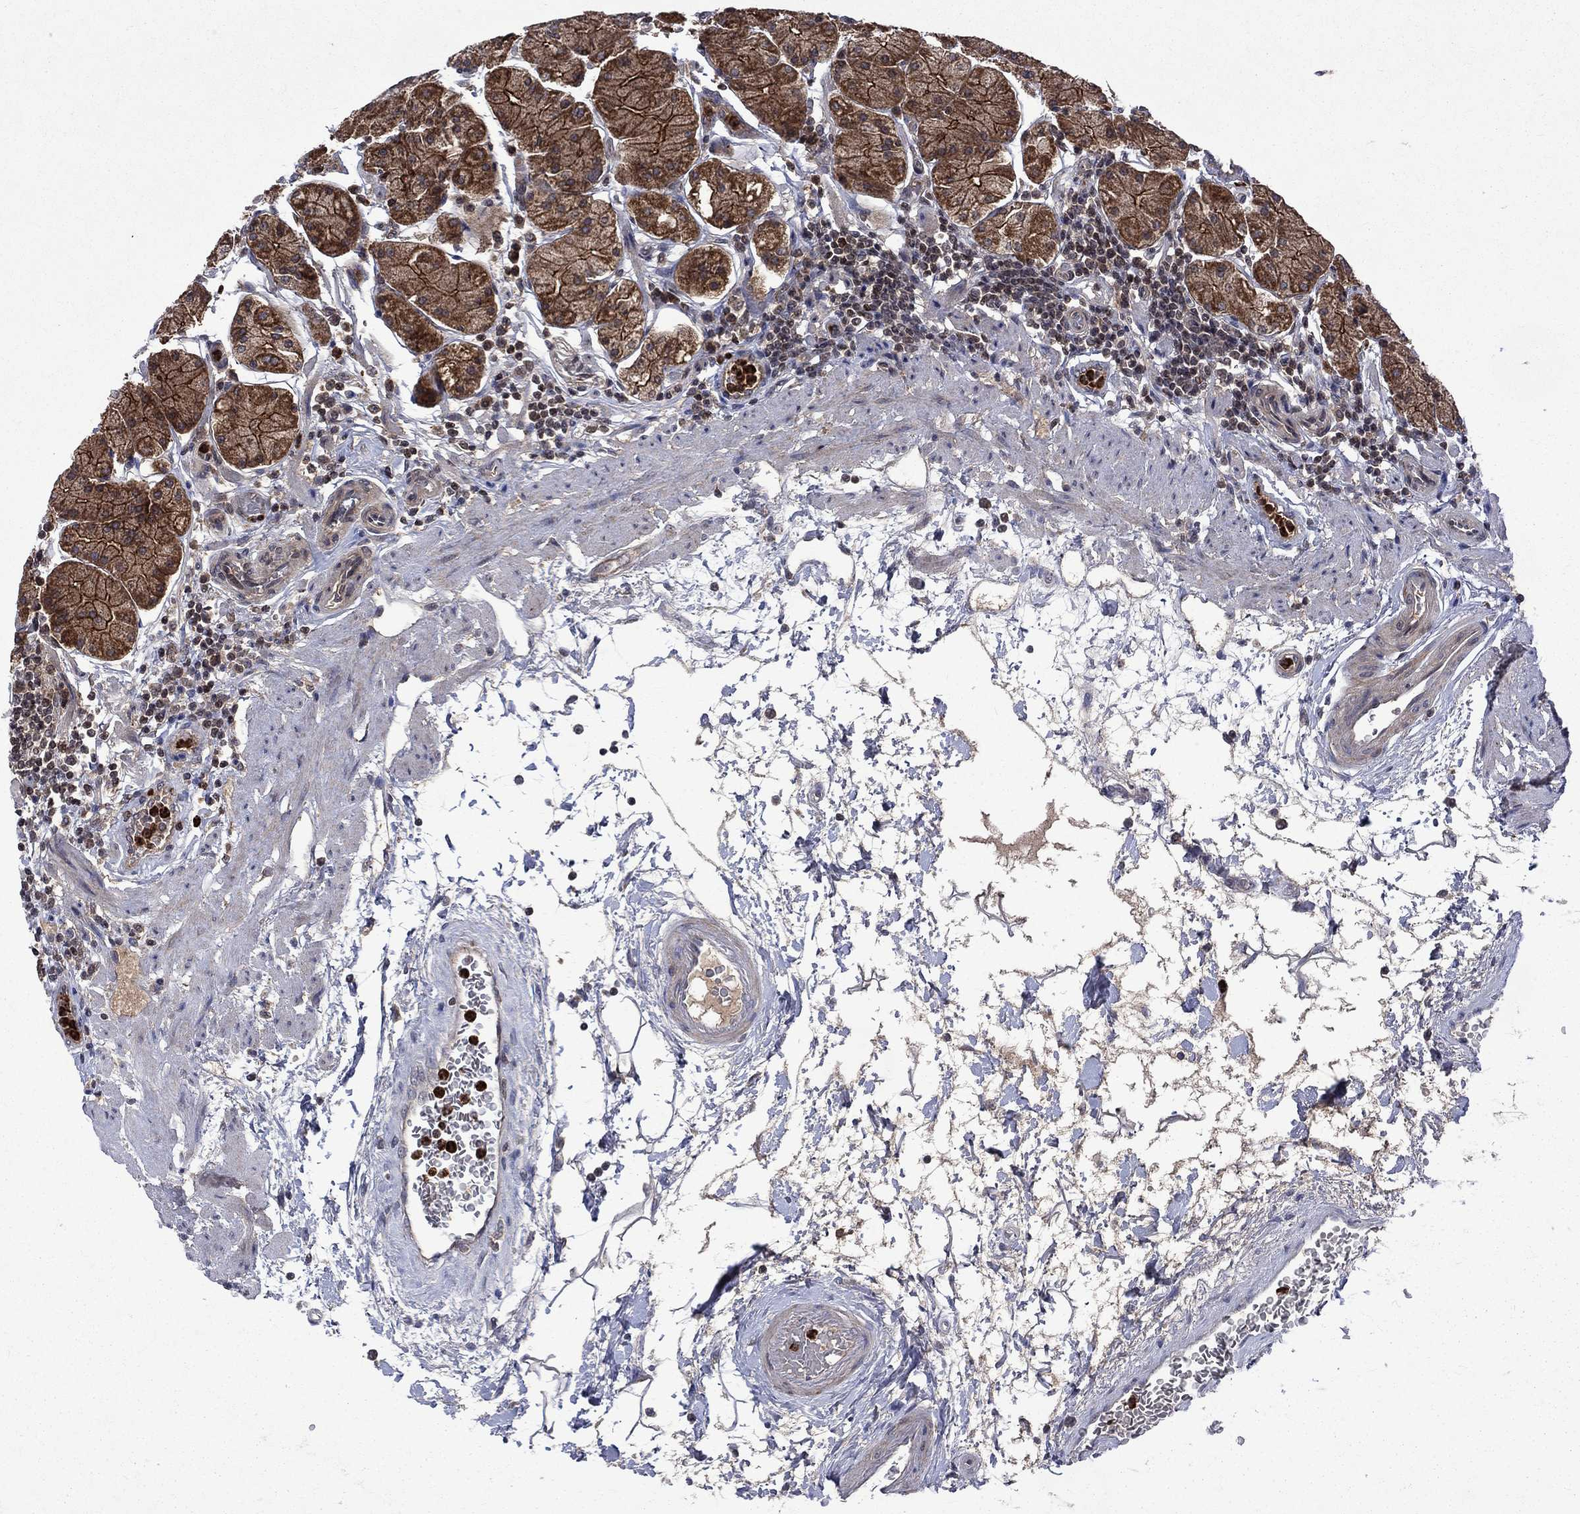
{"staining": {"intensity": "moderate", "quantity": ">75%", "location": "cytoplasmic/membranous"}, "tissue": "stomach", "cell_type": "Glandular cells", "image_type": "normal", "snomed": [{"axis": "morphology", "description": "Normal tissue, NOS"}, {"axis": "topography", "description": "Stomach"}], "caption": "A brown stain labels moderate cytoplasmic/membranous staining of a protein in glandular cells of benign stomach. (DAB = brown stain, brightfield microscopy at high magnification).", "gene": "TMEM33", "patient": {"sex": "male", "age": 54}}